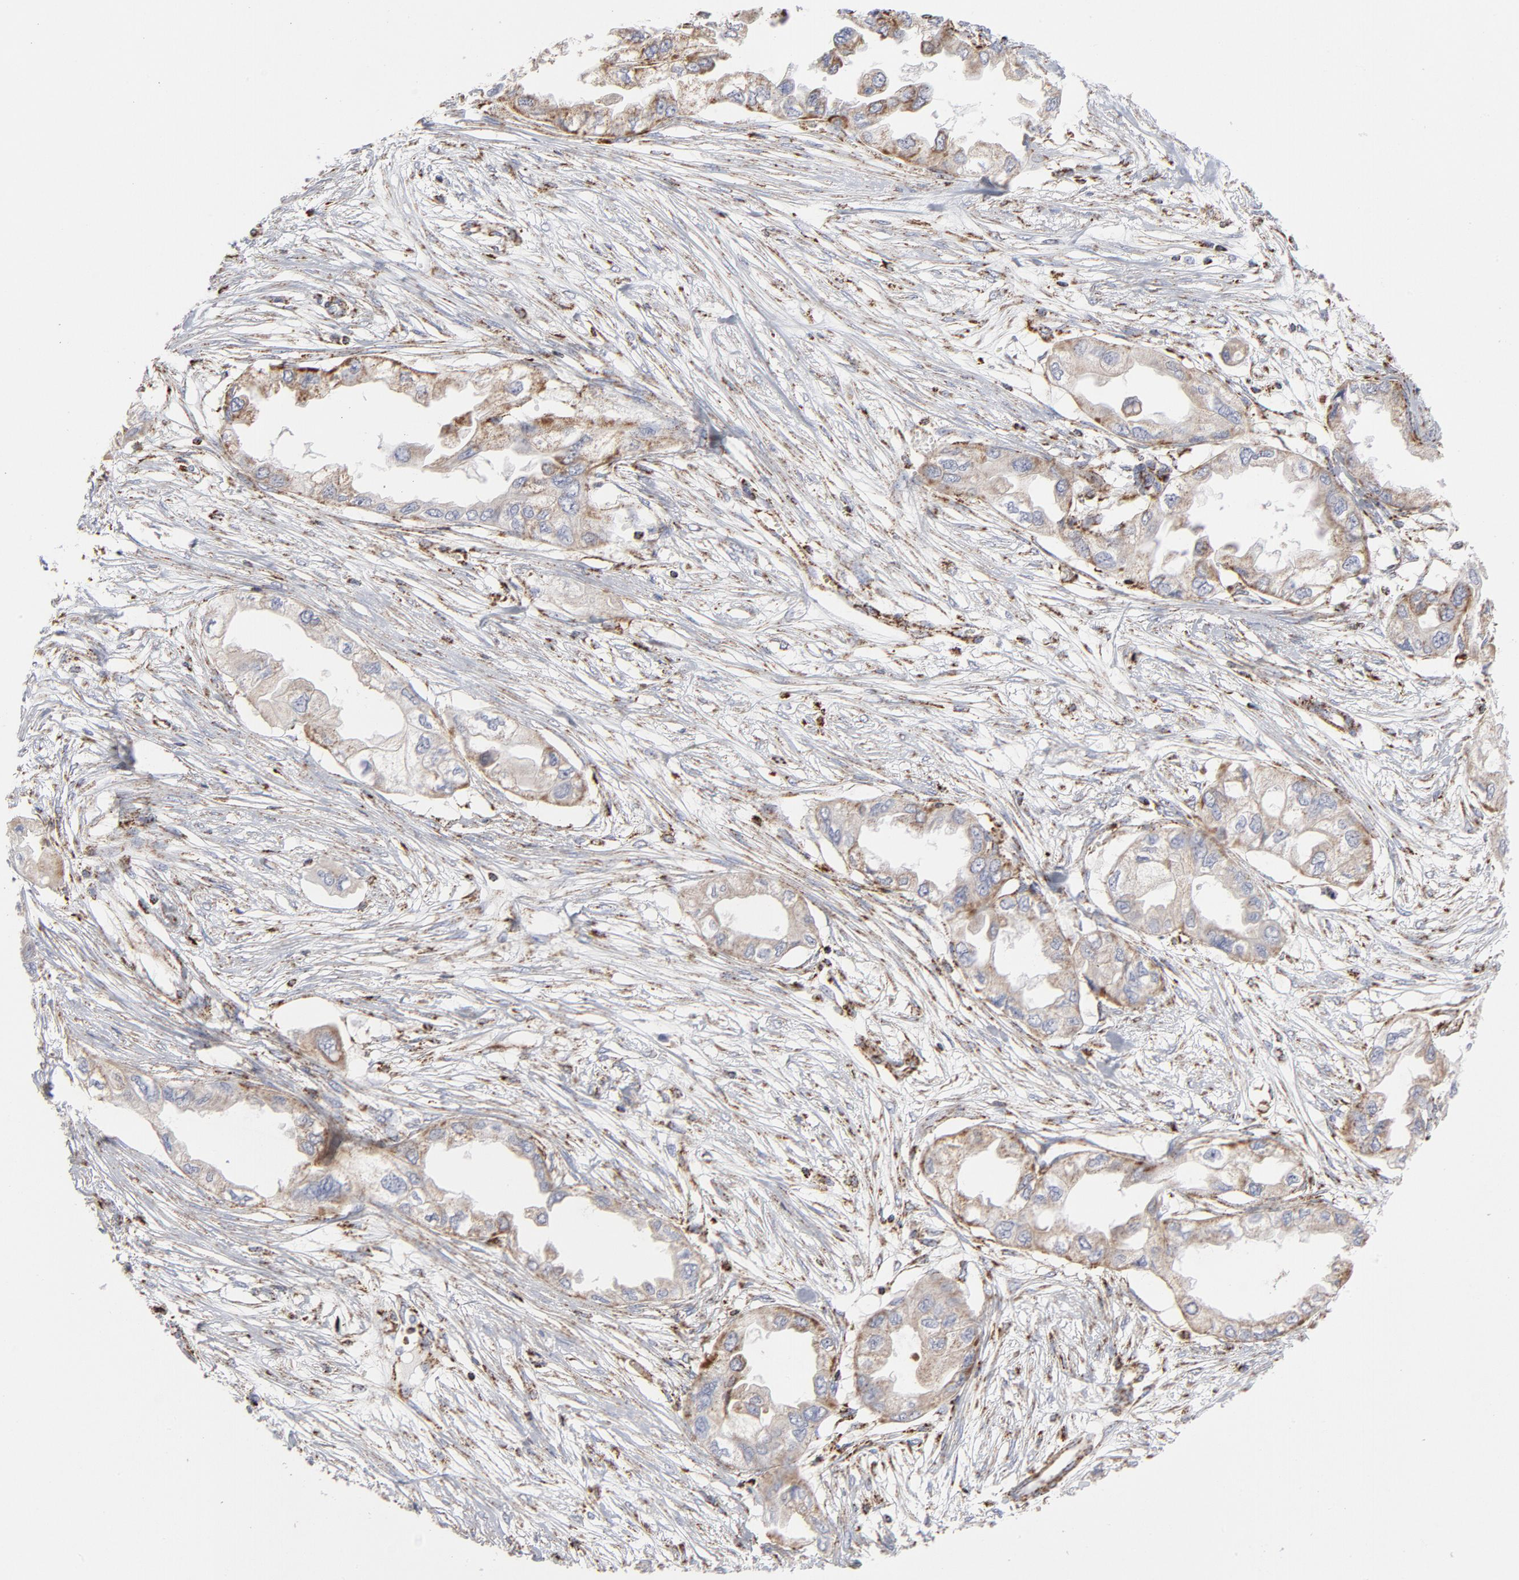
{"staining": {"intensity": "moderate", "quantity": ">75%", "location": "cytoplasmic/membranous"}, "tissue": "endometrial cancer", "cell_type": "Tumor cells", "image_type": "cancer", "snomed": [{"axis": "morphology", "description": "Adenocarcinoma, NOS"}, {"axis": "topography", "description": "Endometrium"}], "caption": "An image showing moderate cytoplasmic/membranous staining in about >75% of tumor cells in endometrial adenocarcinoma, as visualized by brown immunohistochemical staining.", "gene": "ASB3", "patient": {"sex": "female", "age": 67}}